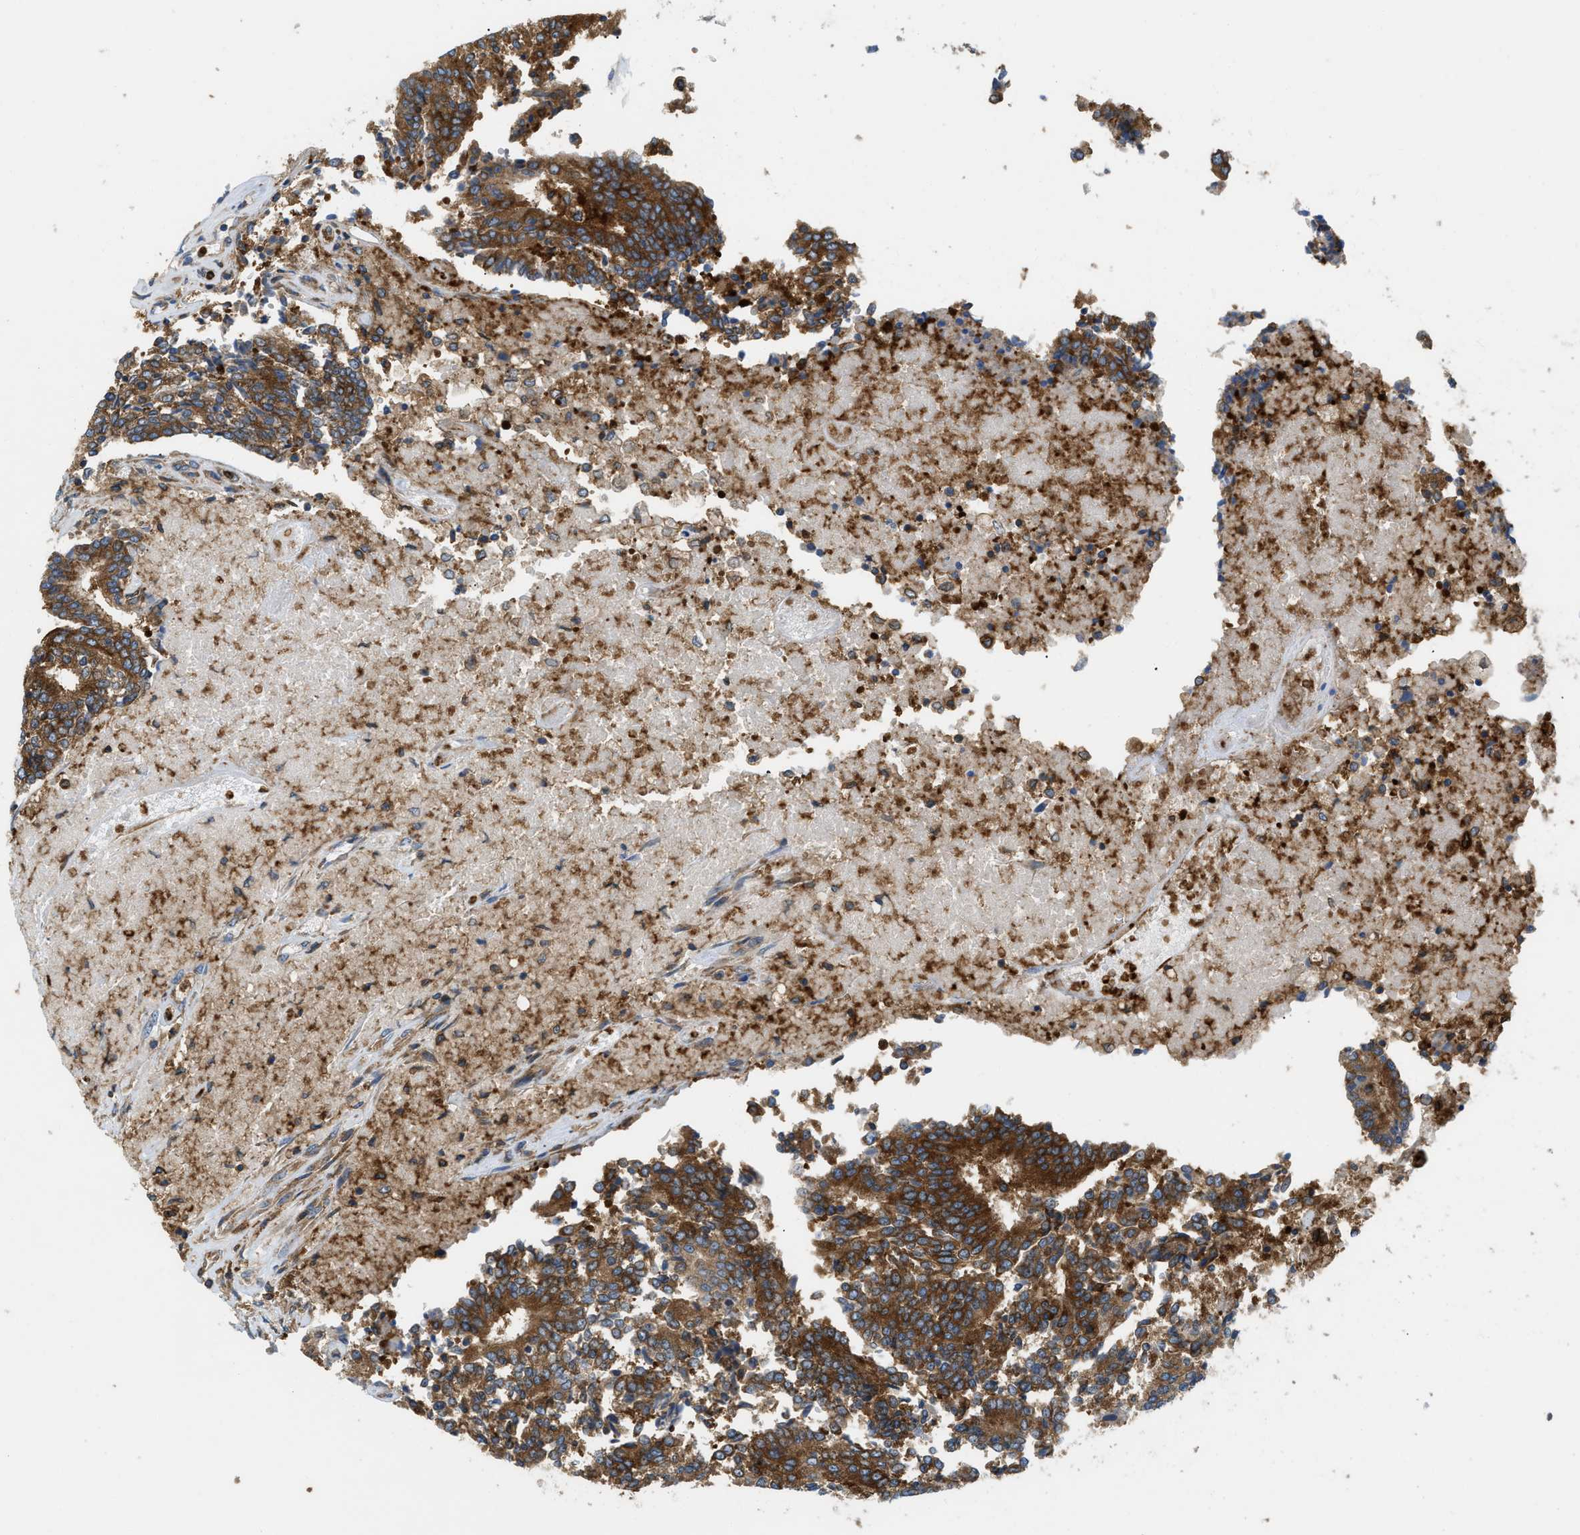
{"staining": {"intensity": "strong", "quantity": ">75%", "location": "cytoplasmic/membranous"}, "tissue": "prostate cancer", "cell_type": "Tumor cells", "image_type": "cancer", "snomed": [{"axis": "morphology", "description": "Normal tissue, NOS"}, {"axis": "morphology", "description": "Adenocarcinoma, High grade"}, {"axis": "topography", "description": "Prostate"}, {"axis": "topography", "description": "Seminal veicle"}], "caption": "Prostate cancer was stained to show a protein in brown. There is high levels of strong cytoplasmic/membranous expression in approximately >75% of tumor cells. The protein is shown in brown color, while the nuclei are stained blue.", "gene": "GPAT4", "patient": {"sex": "male", "age": 55}}